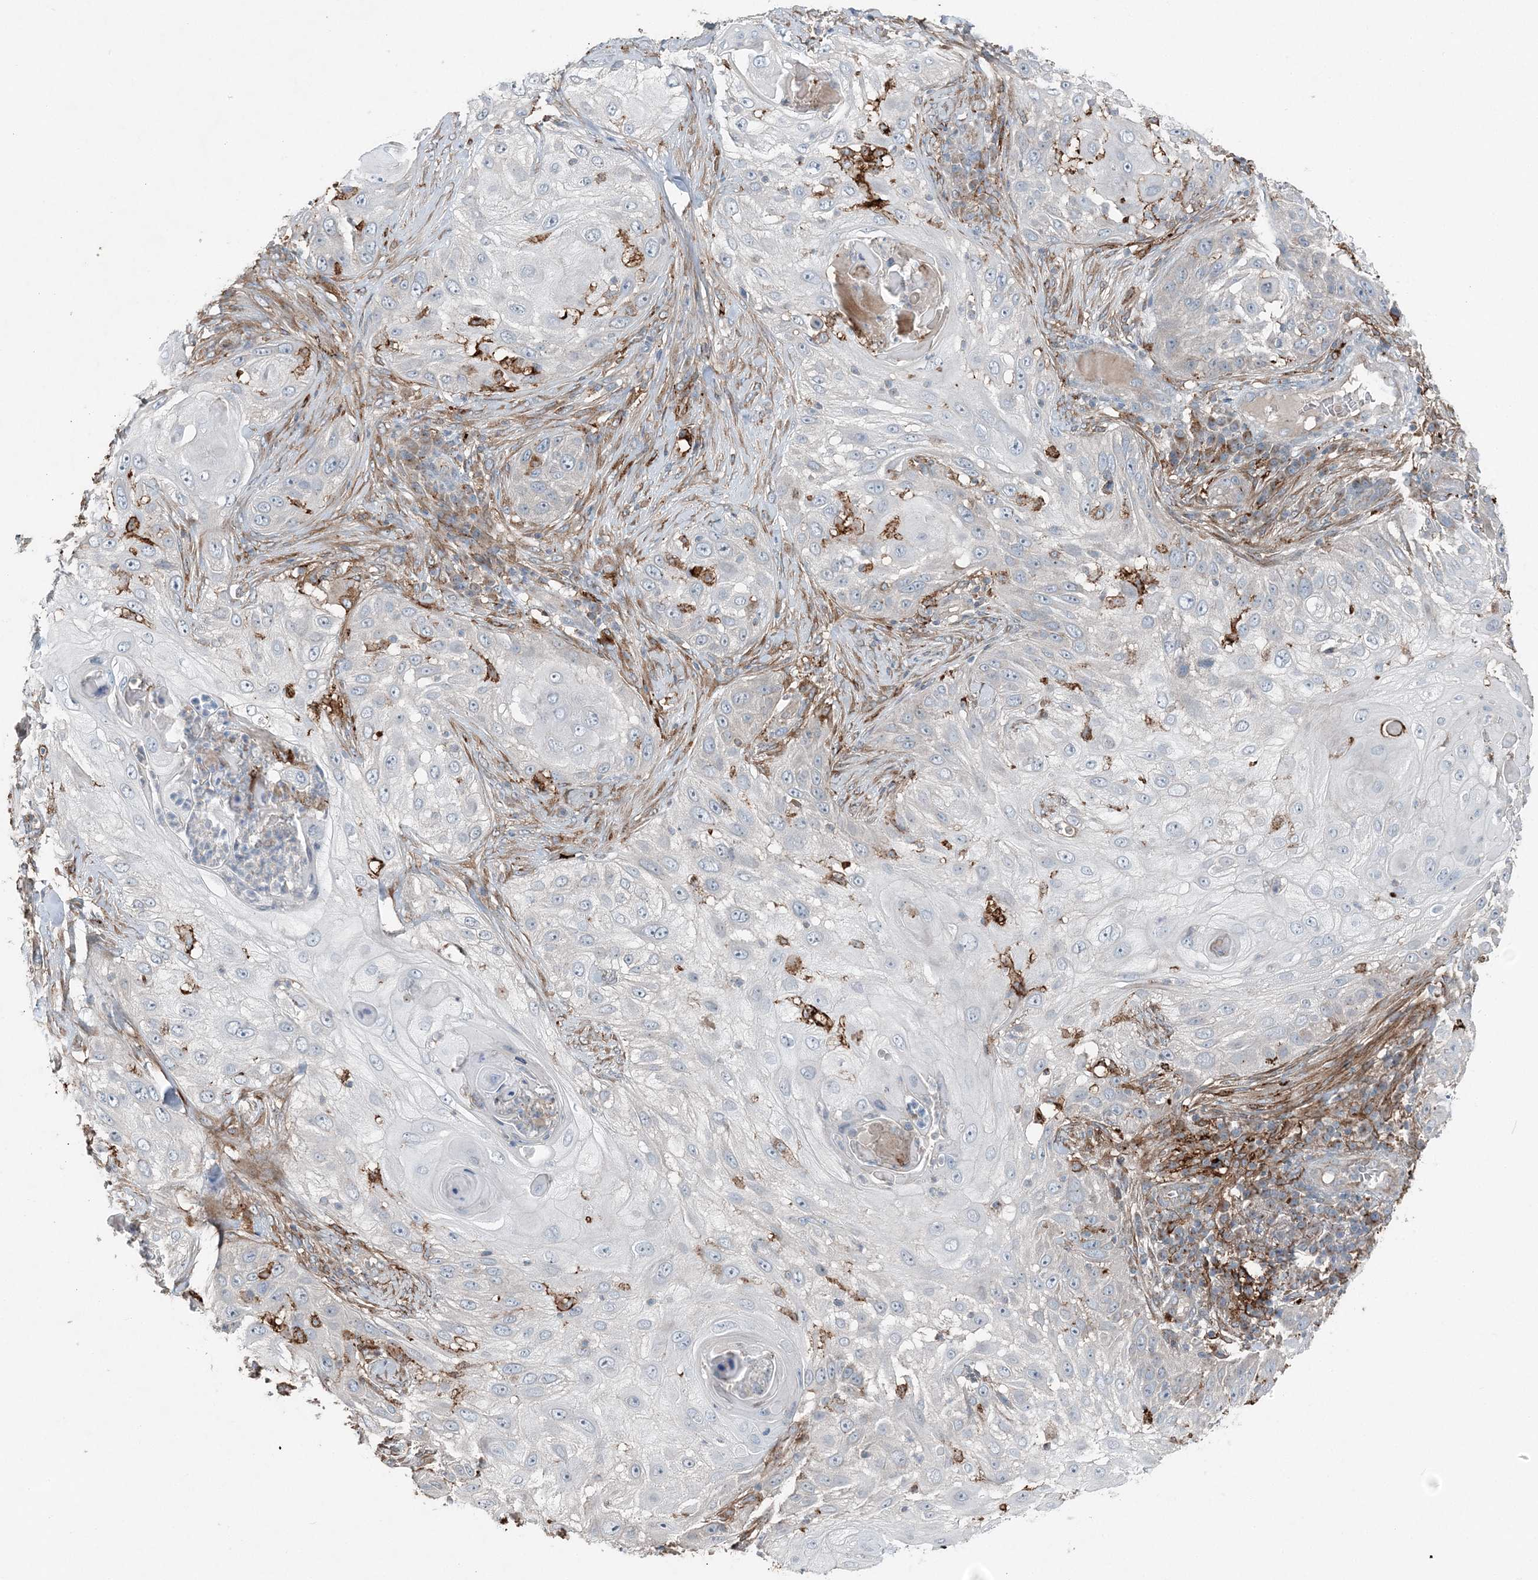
{"staining": {"intensity": "negative", "quantity": "none", "location": "none"}, "tissue": "skin cancer", "cell_type": "Tumor cells", "image_type": "cancer", "snomed": [{"axis": "morphology", "description": "Squamous cell carcinoma, NOS"}, {"axis": "topography", "description": "Skin"}], "caption": "Immunohistochemistry (IHC) micrograph of human skin cancer (squamous cell carcinoma) stained for a protein (brown), which shows no expression in tumor cells.", "gene": "KY", "patient": {"sex": "female", "age": 44}}